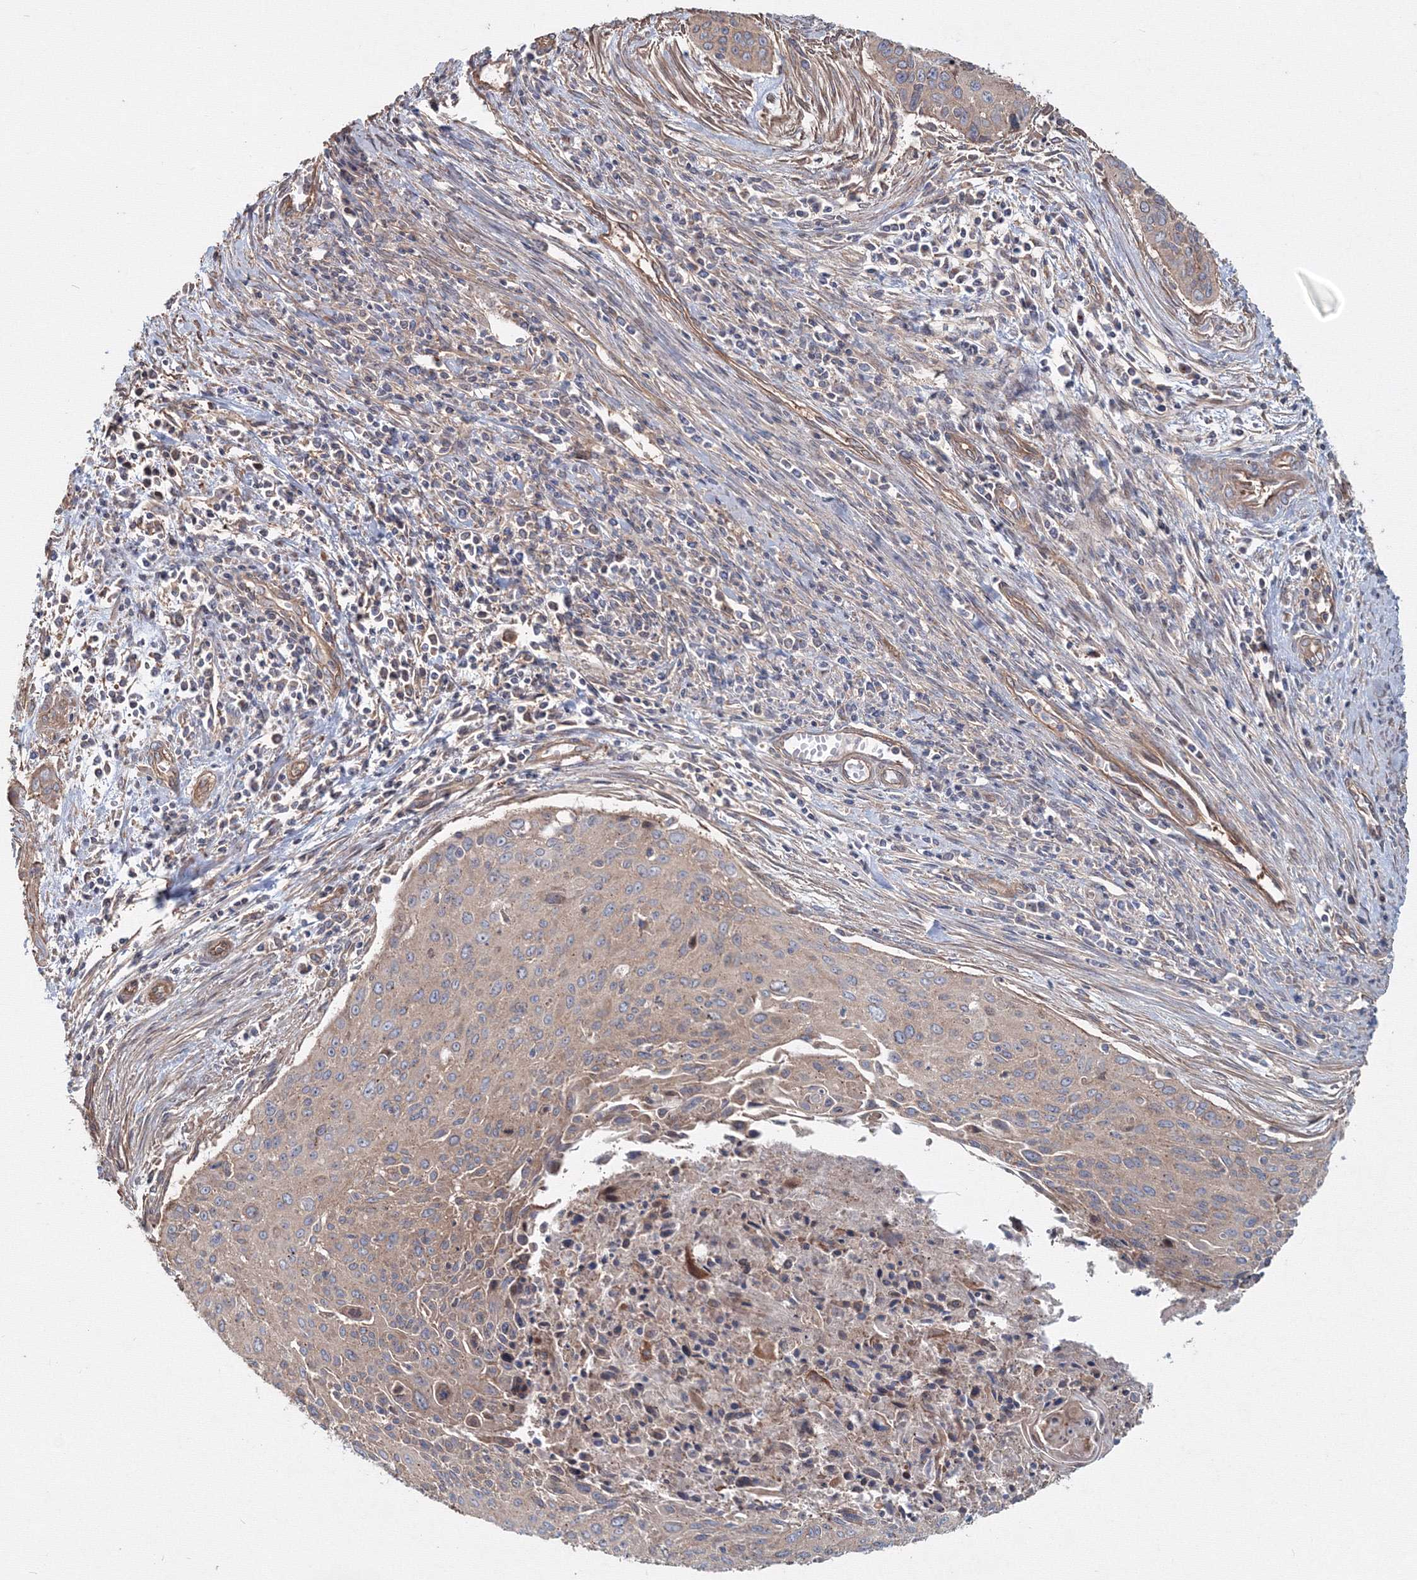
{"staining": {"intensity": "negative", "quantity": "none", "location": "none"}, "tissue": "cervical cancer", "cell_type": "Tumor cells", "image_type": "cancer", "snomed": [{"axis": "morphology", "description": "Squamous cell carcinoma, NOS"}, {"axis": "topography", "description": "Cervix"}], "caption": "Squamous cell carcinoma (cervical) stained for a protein using immunohistochemistry (IHC) displays no expression tumor cells.", "gene": "EXOC1", "patient": {"sex": "female", "age": 55}}